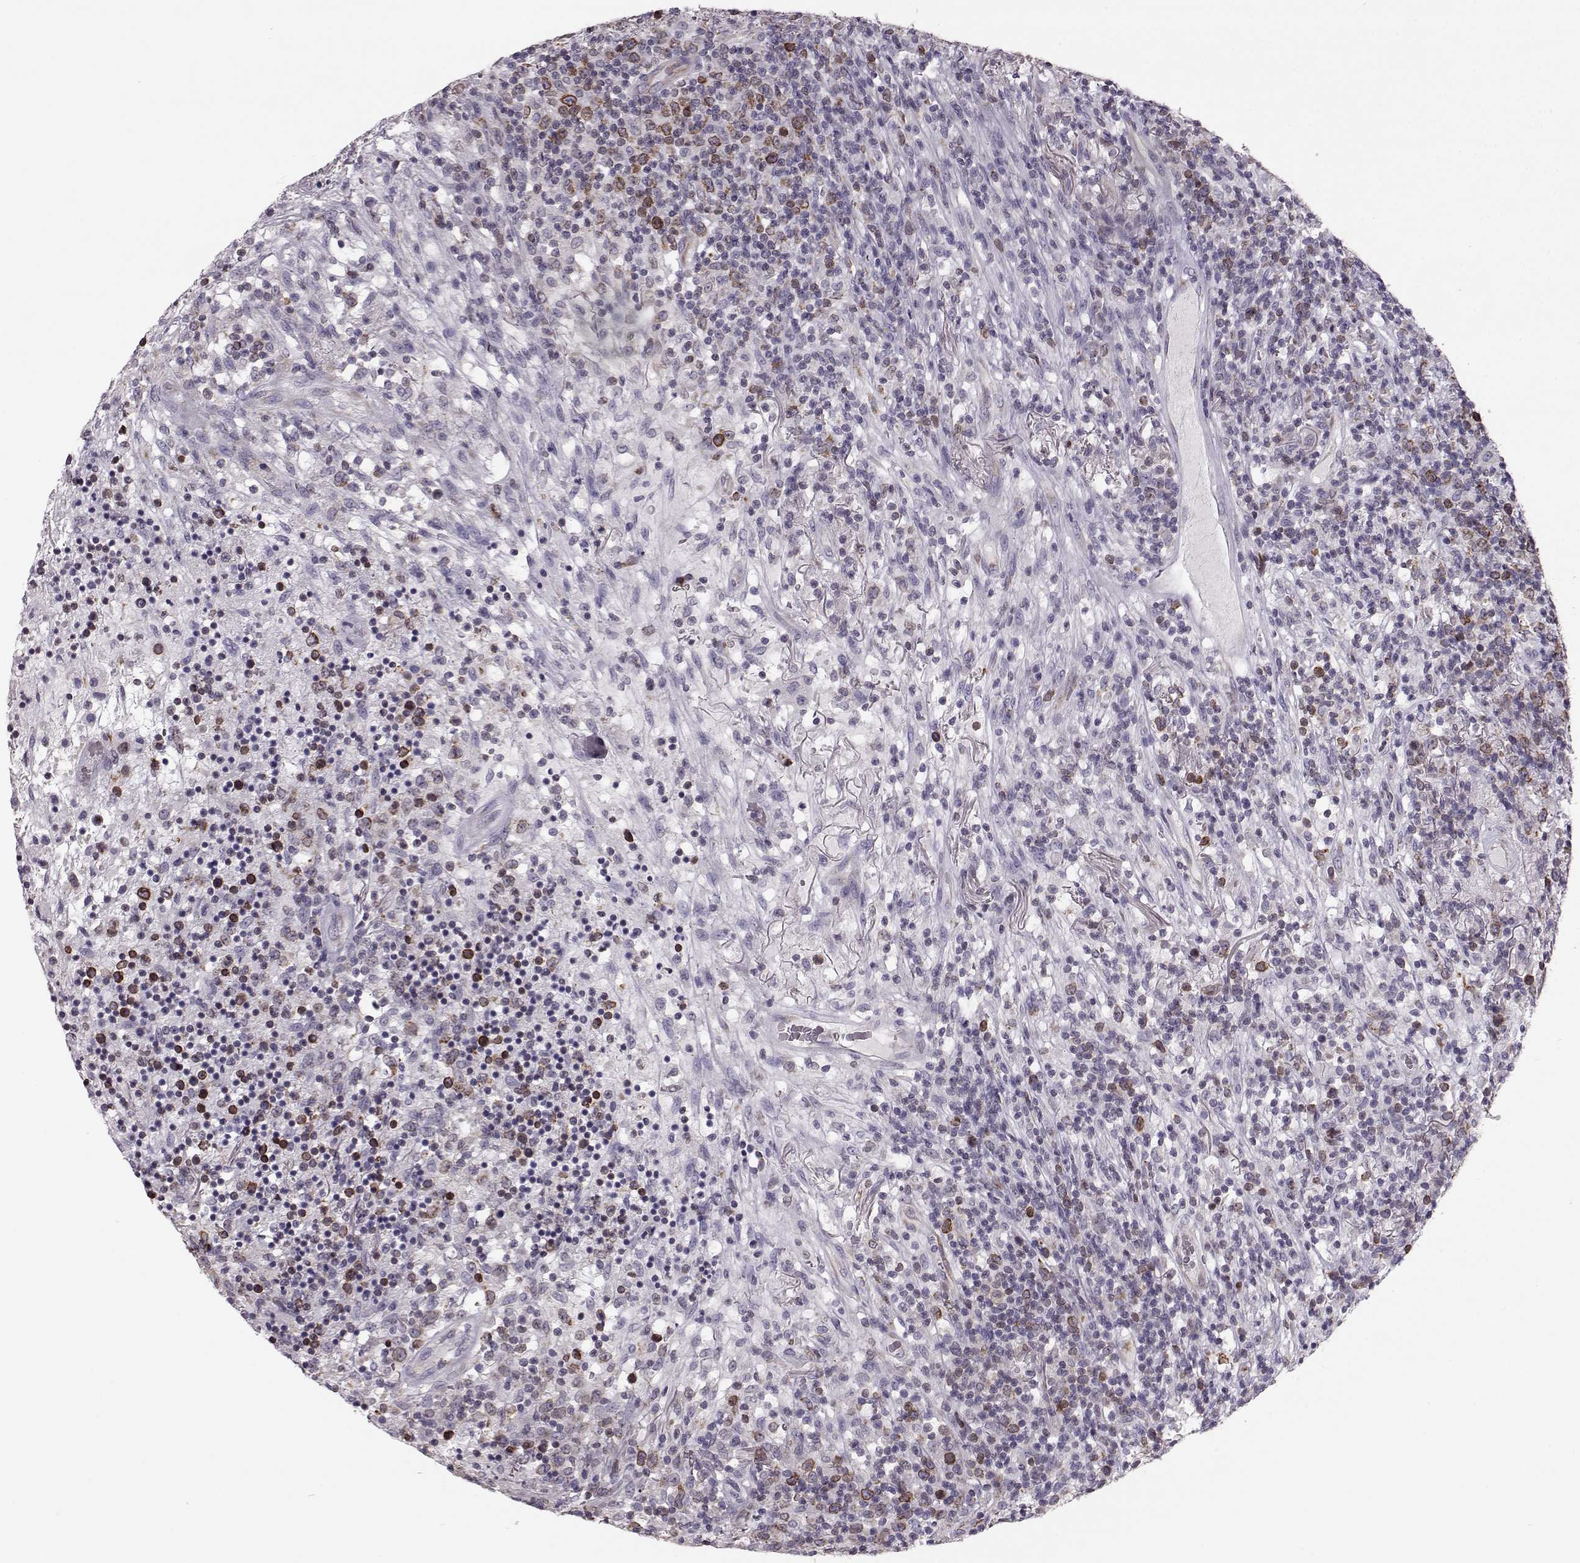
{"staining": {"intensity": "moderate", "quantity": "<25%", "location": "cytoplasmic/membranous"}, "tissue": "lymphoma", "cell_type": "Tumor cells", "image_type": "cancer", "snomed": [{"axis": "morphology", "description": "Malignant lymphoma, non-Hodgkin's type, High grade"}, {"axis": "topography", "description": "Lung"}], "caption": "DAB (3,3'-diaminobenzidine) immunohistochemical staining of human malignant lymphoma, non-Hodgkin's type (high-grade) exhibits moderate cytoplasmic/membranous protein expression in about <25% of tumor cells.", "gene": "ELOVL5", "patient": {"sex": "male", "age": 79}}